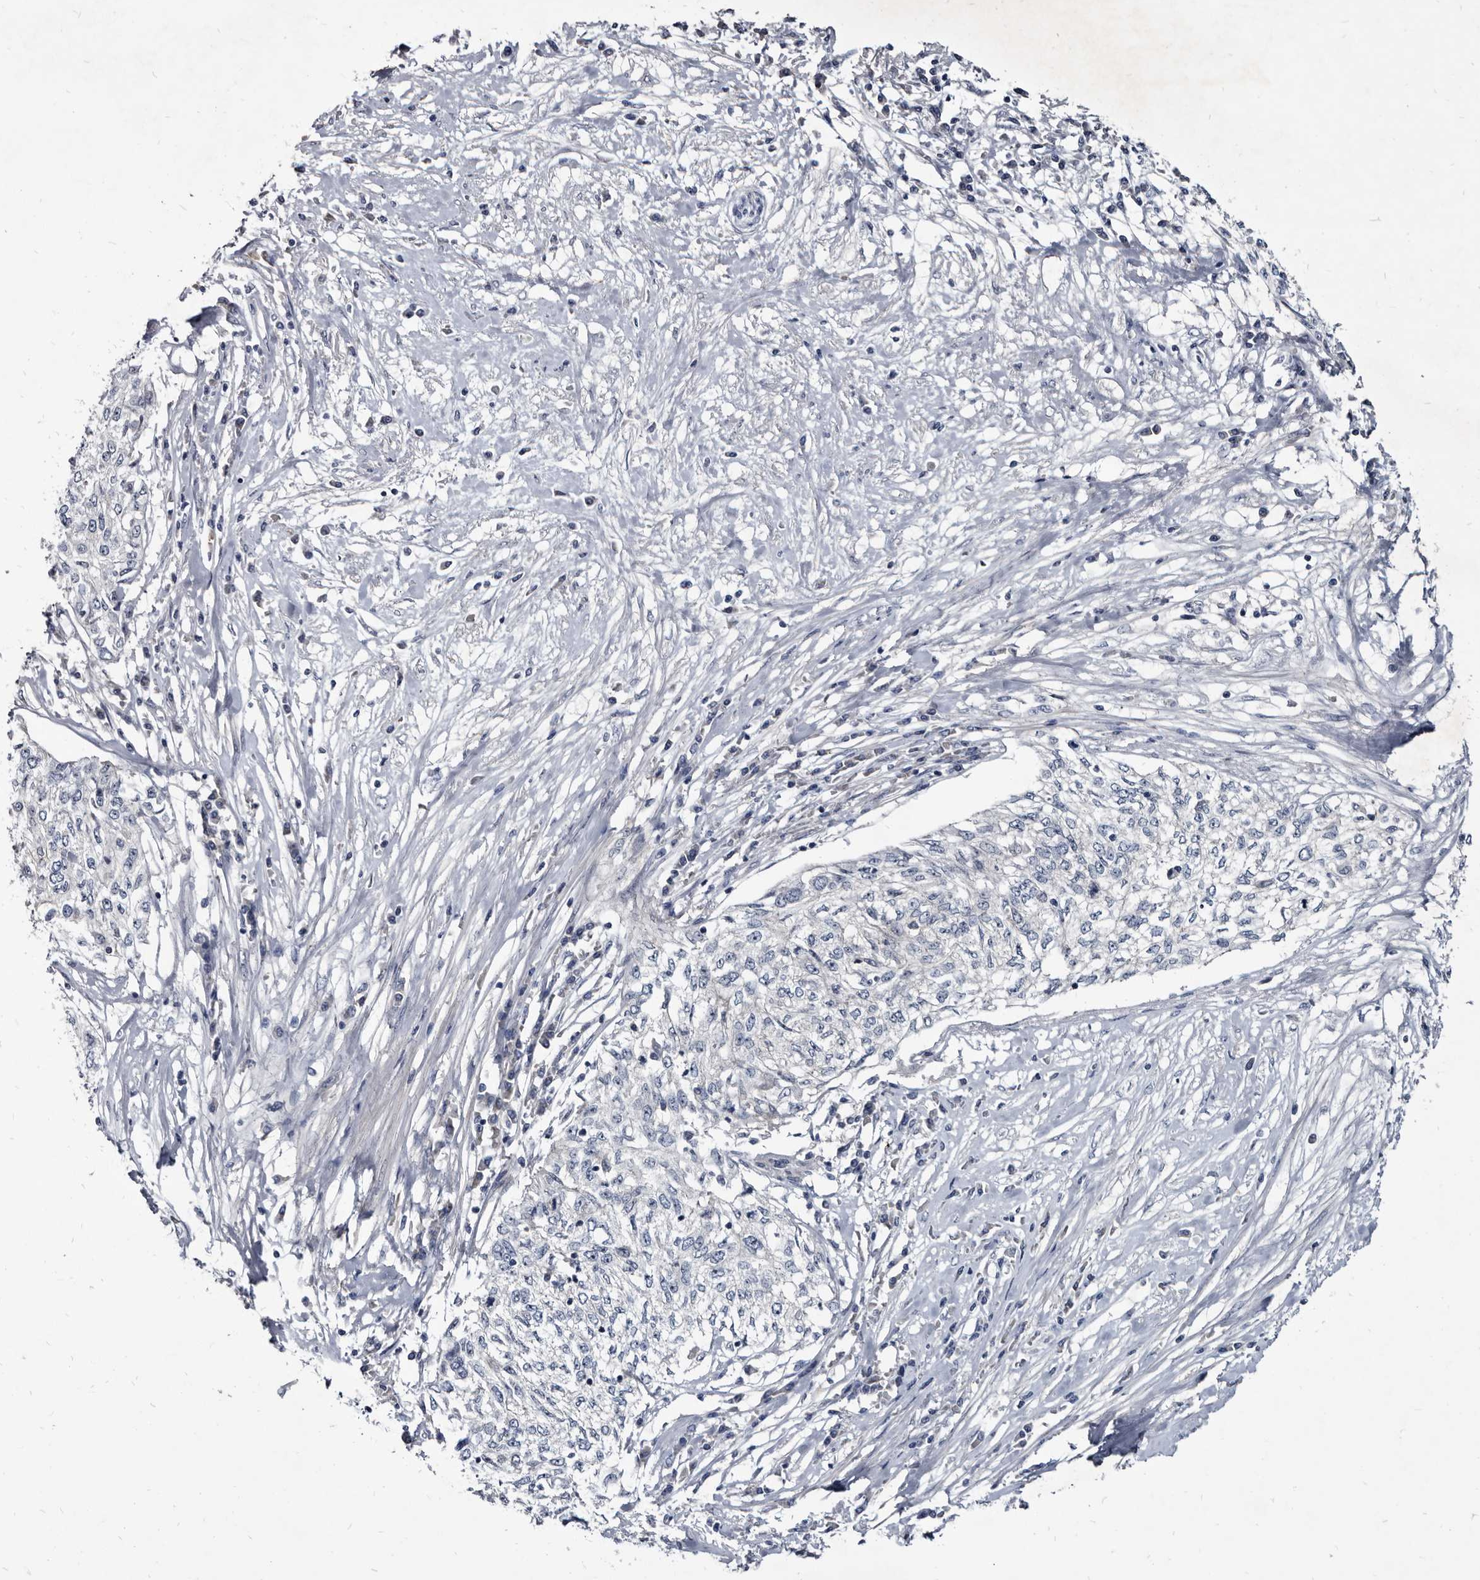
{"staining": {"intensity": "negative", "quantity": "none", "location": "none"}, "tissue": "cervical cancer", "cell_type": "Tumor cells", "image_type": "cancer", "snomed": [{"axis": "morphology", "description": "Squamous cell carcinoma, NOS"}, {"axis": "topography", "description": "Cervix"}], "caption": "High magnification brightfield microscopy of cervical cancer stained with DAB (brown) and counterstained with hematoxylin (blue): tumor cells show no significant expression.", "gene": "PRSS8", "patient": {"sex": "female", "age": 57}}